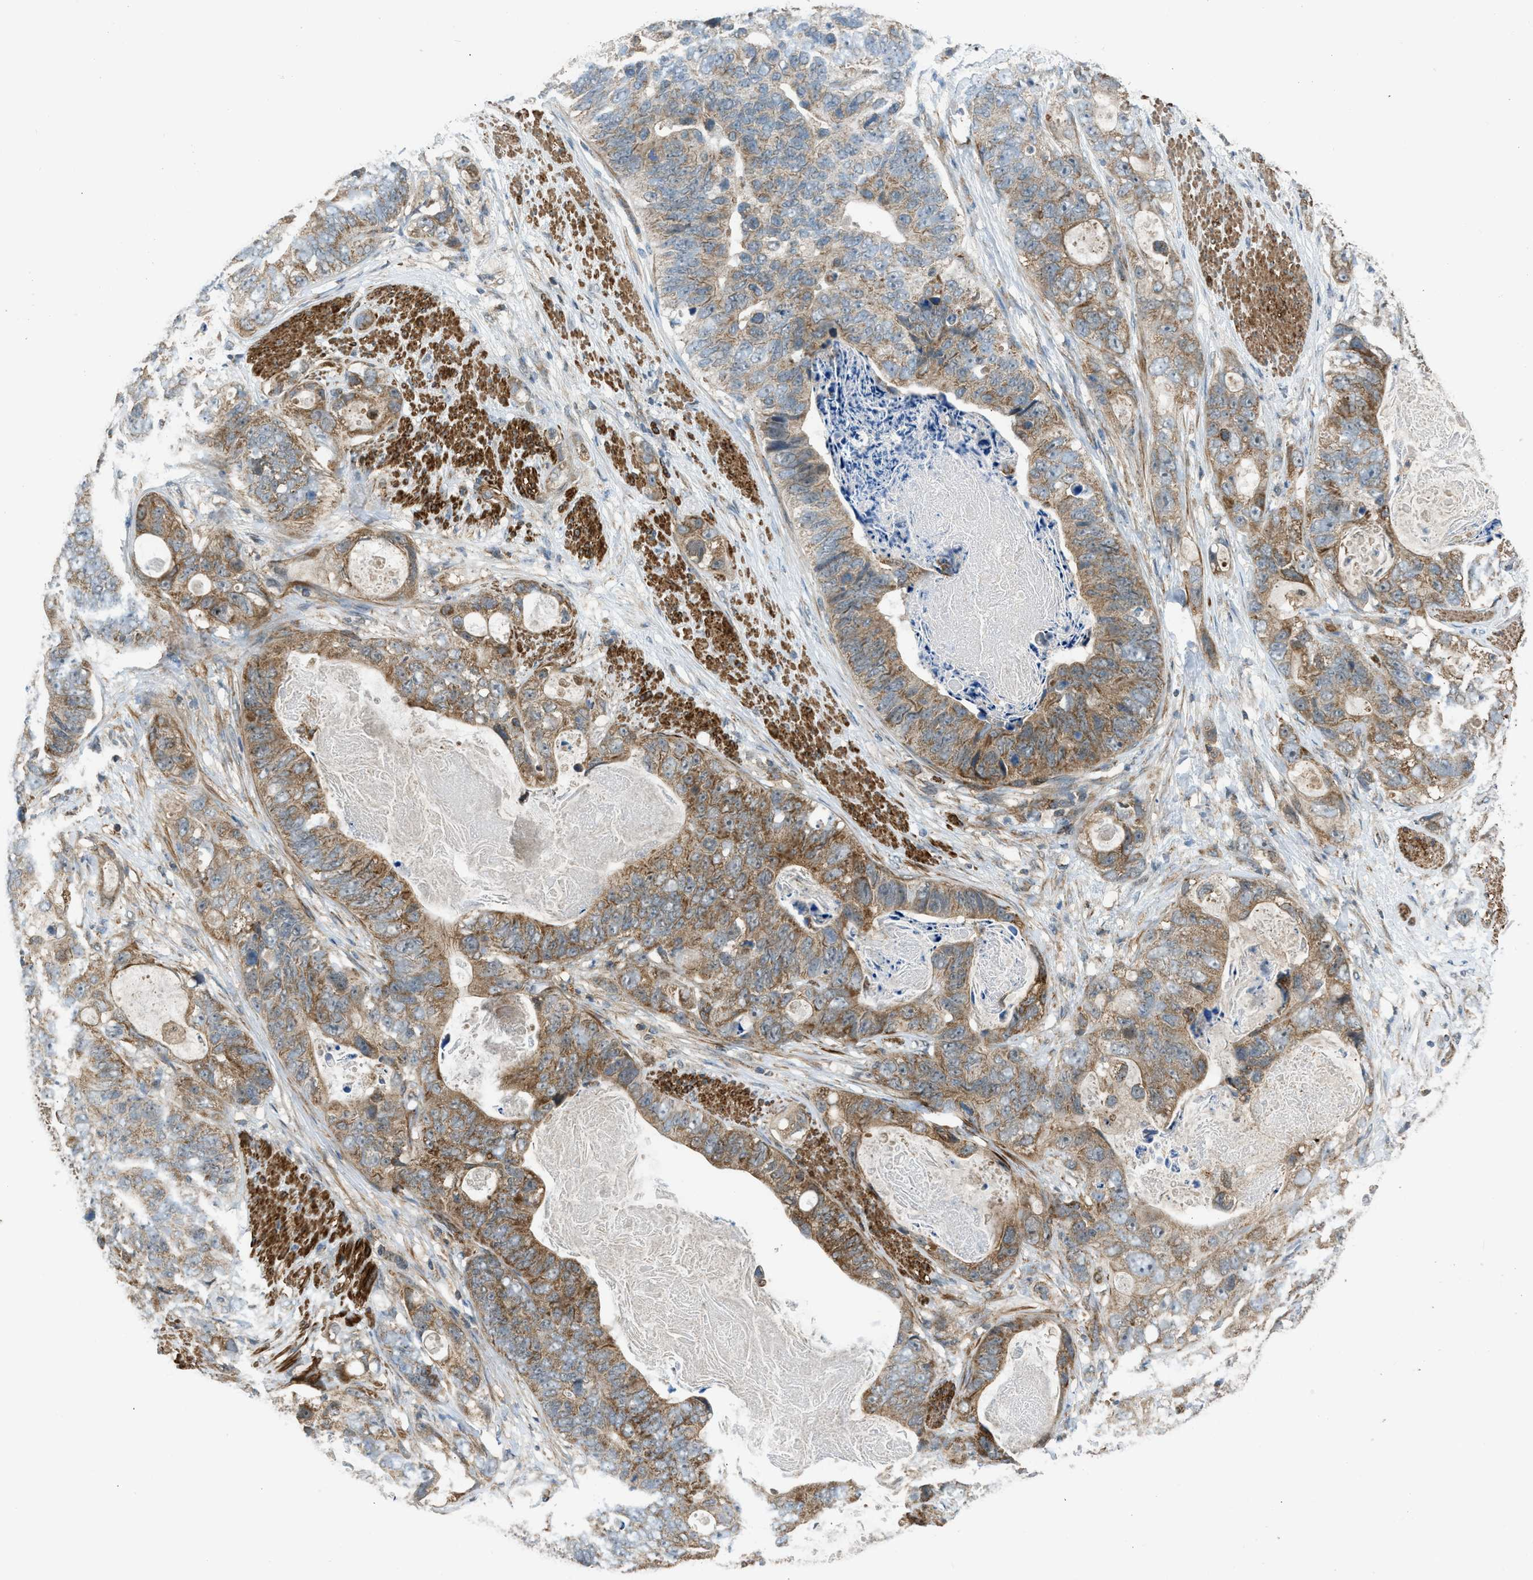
{"staining": {"intensity": "moderate", "quantity": ">75%", "location": "cytoplasmic/membranous"}, "tissue": "stomach cancer", "cell_type": "Tumor cells", "image_type": "cancer", "snomed": [{"axis": "morphology", "description": "Adenocarcinoma, NOS"}, {"axis": "topography", "description": "Stomach"}], "caption": "Brown immunohistochemical staining in stomach cancer demonstrates moderate cytoplasmic/membranous staining in about >75% of tumor cells. The protein of interest is stained brown, and the nuclei are stained in blue (DAB (3,3'-diaminobenzidine) IHC with brightfield microscopy, high magnification).", "gene": "SESN2", "patient": {"sex": "female", "age": 89}}